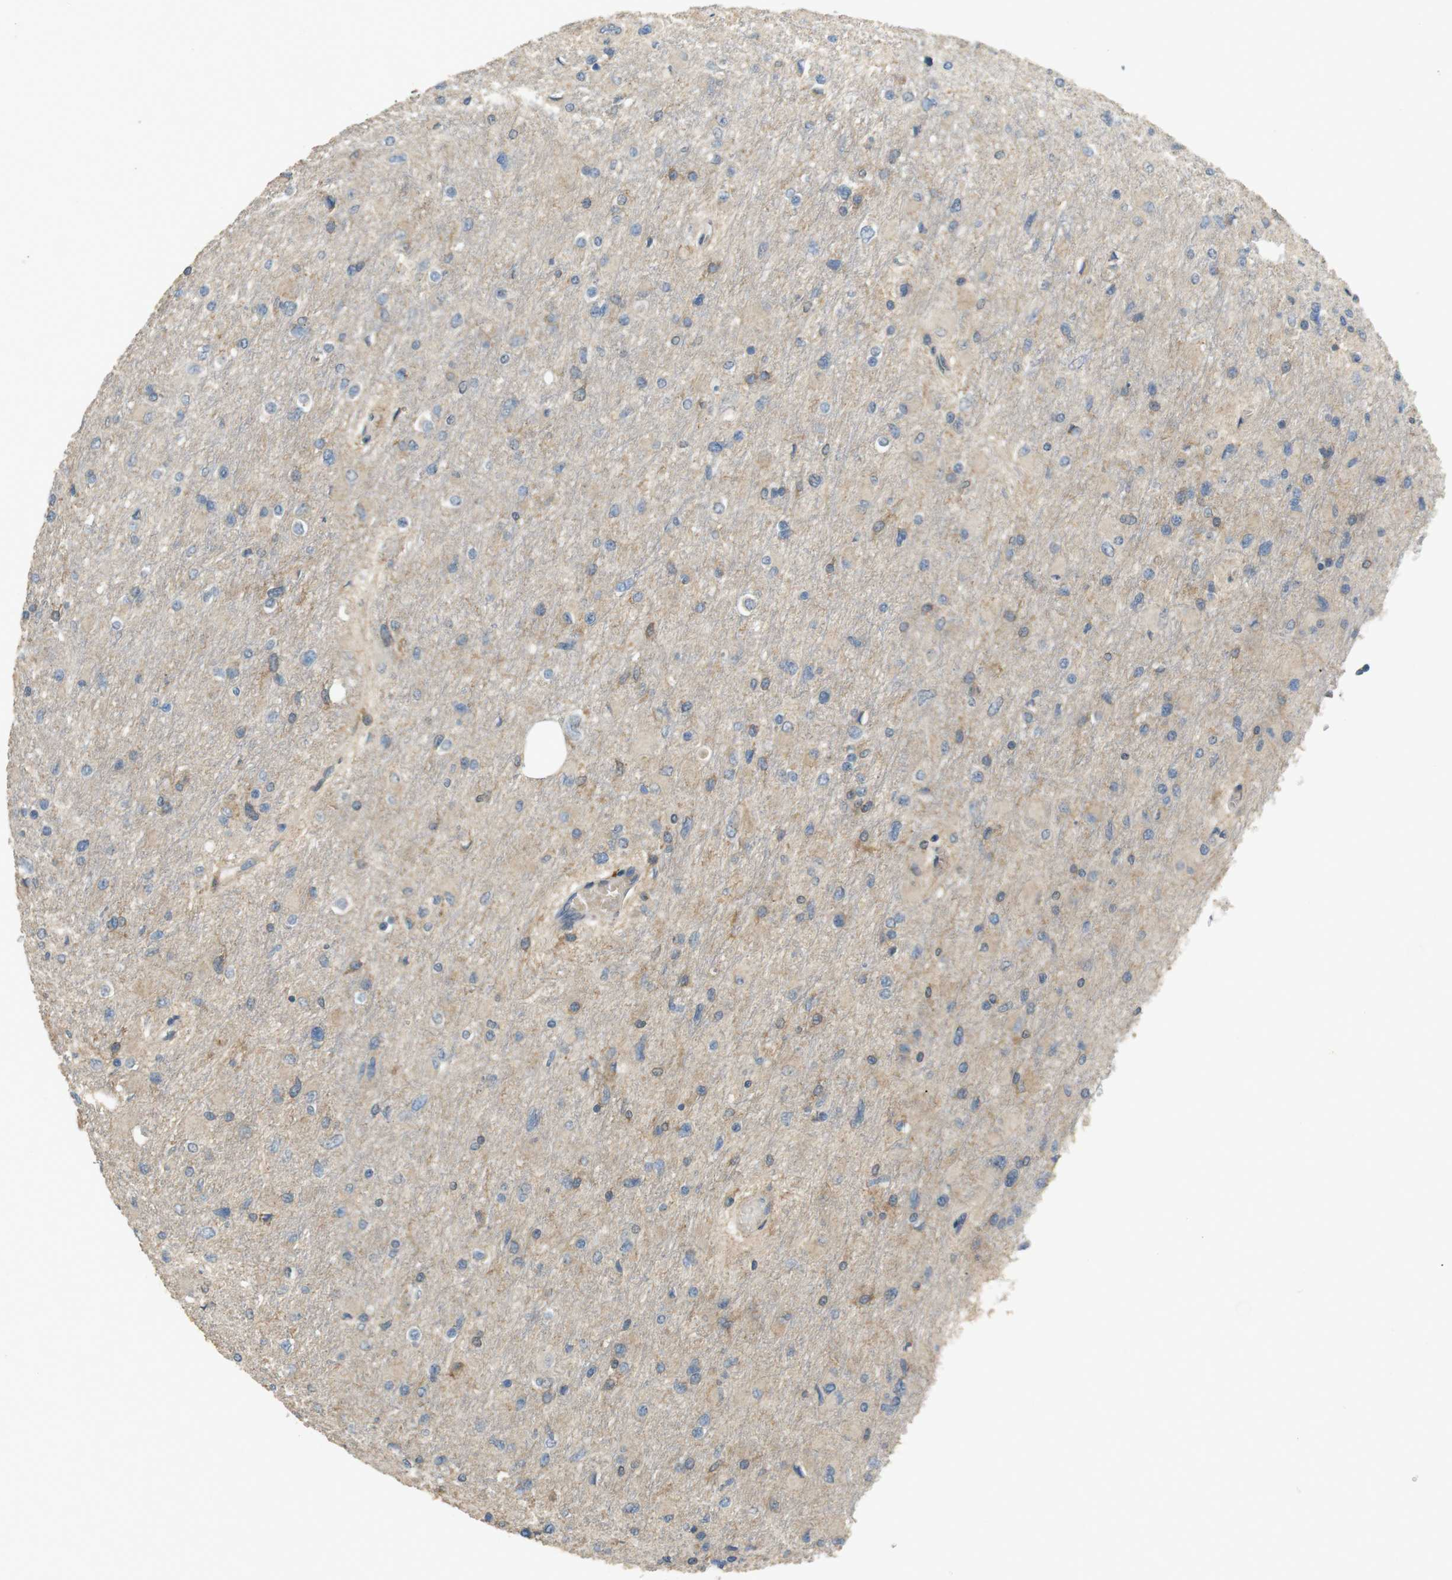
{"staining": {"intensity": "weak", "quantity": "25%-75%", "location": "cytoplasmic/membranous"}, "tissue": "glioma", "cell_type": "Tumor cells", "image_type": "cancer", "snomed": [{"axis": "morphology", "description": "Glioma, malignant, High grade"}, {"axis": "topography", "description": "Cerebral cortex"}], "caption": "This micrograph reveals malignant glioma (high-grade) stained with immunohistochemistry (IHC) to label a protein in brown. The cytoplasmic/membranous of tumor cells show weak positivity for the protein. Nuclei are counter-stained blue.", "gene": "ARHGAP24", "patient": {"sex": "female", "age": 36}}